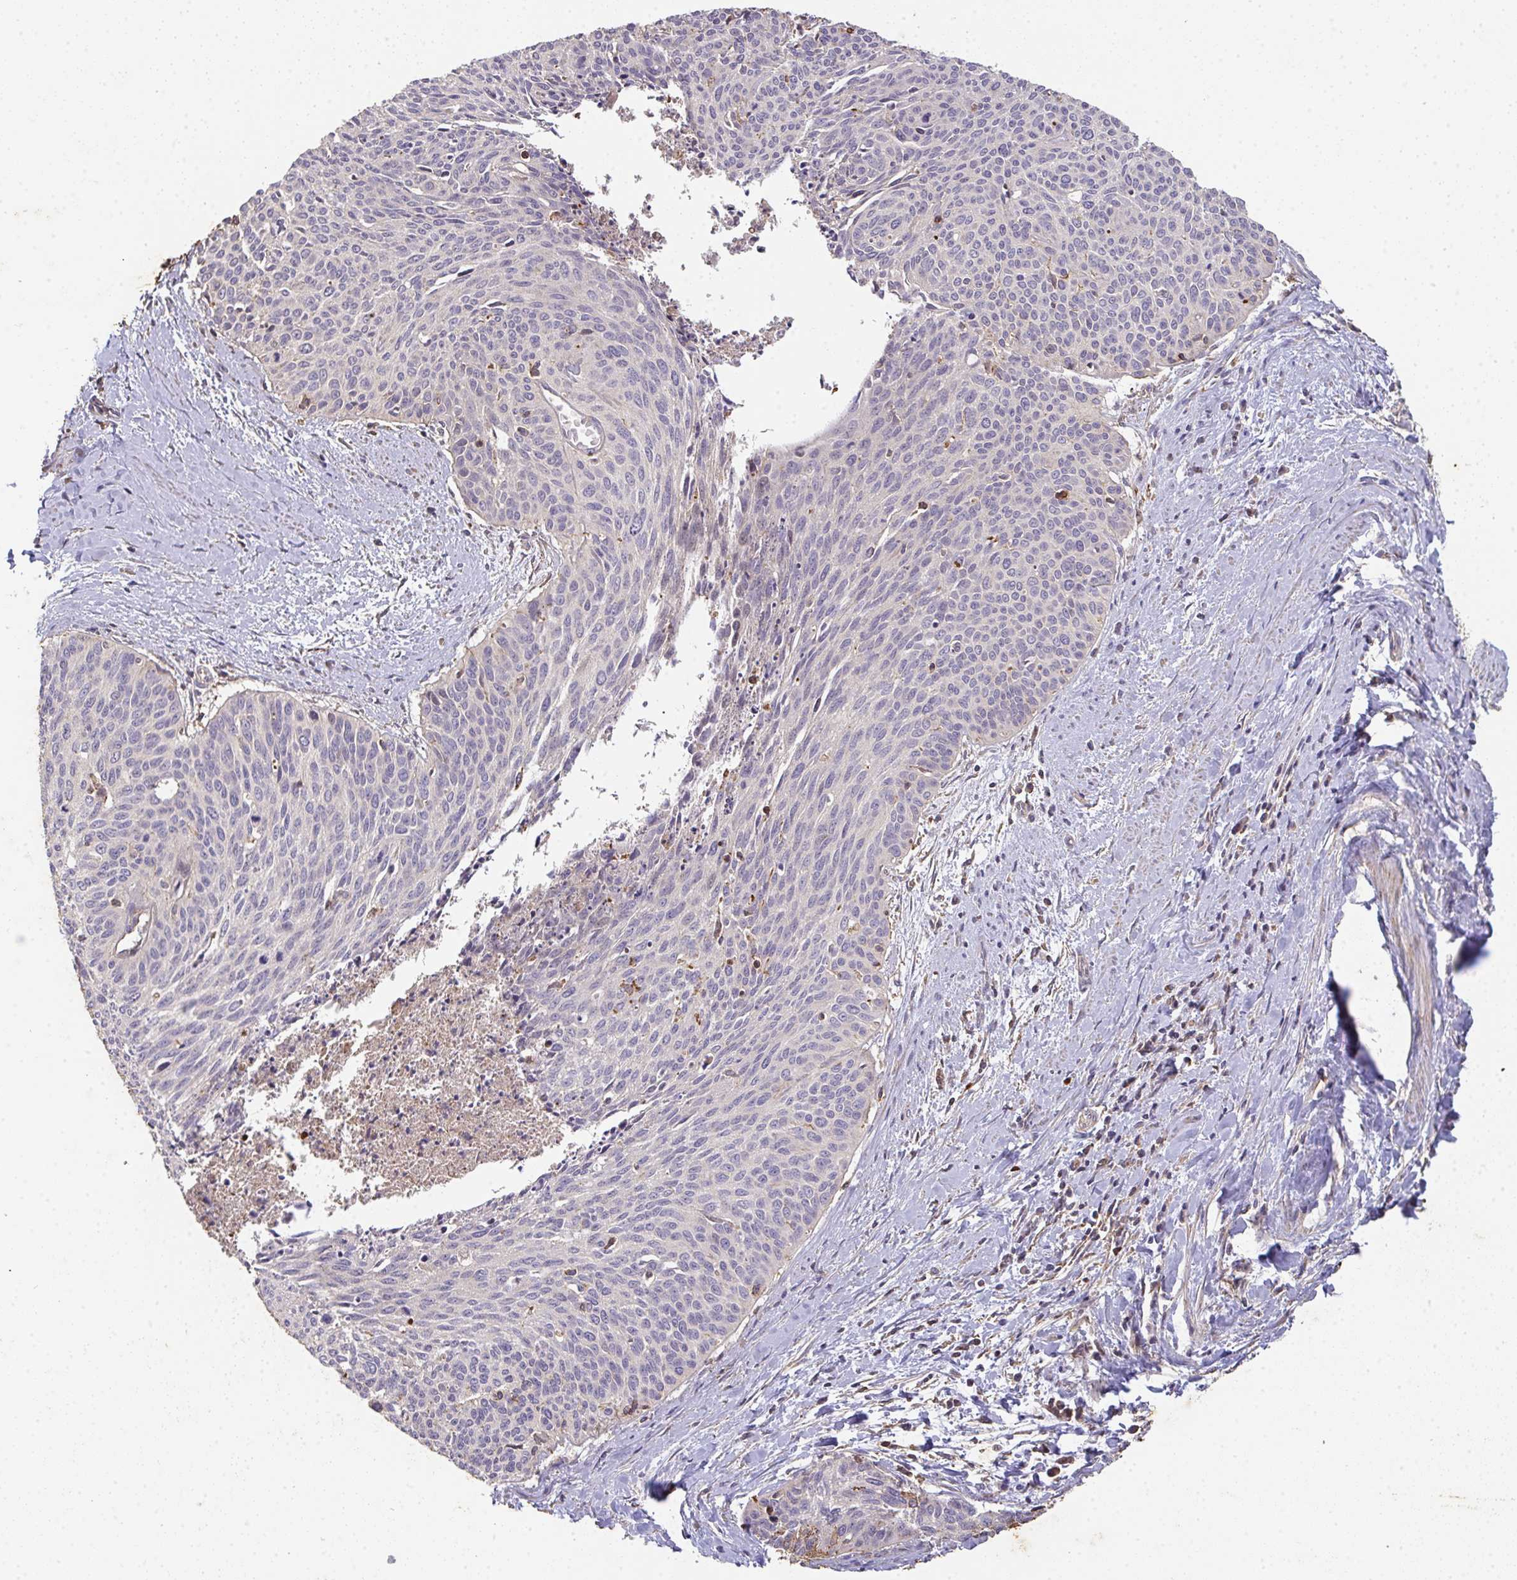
{"staining": {"intensity": "negative", "quantity": "none", "location": "none"}, "tissue": "cervical cancer", "cell_type": "Tumor cells", "image_type": "cancer", "snomed": [{"axis": "morphology", "description": "Squamous cell carcinoma, NOS"}, {"axis": "topography", "description": "Cervix"}], "caption": "Immunohistochemistry of human cervical cancer demonstrates no staining in tumor cells.", "gene": "TNMD", "patient": {"sex": "female", "age": 55}}